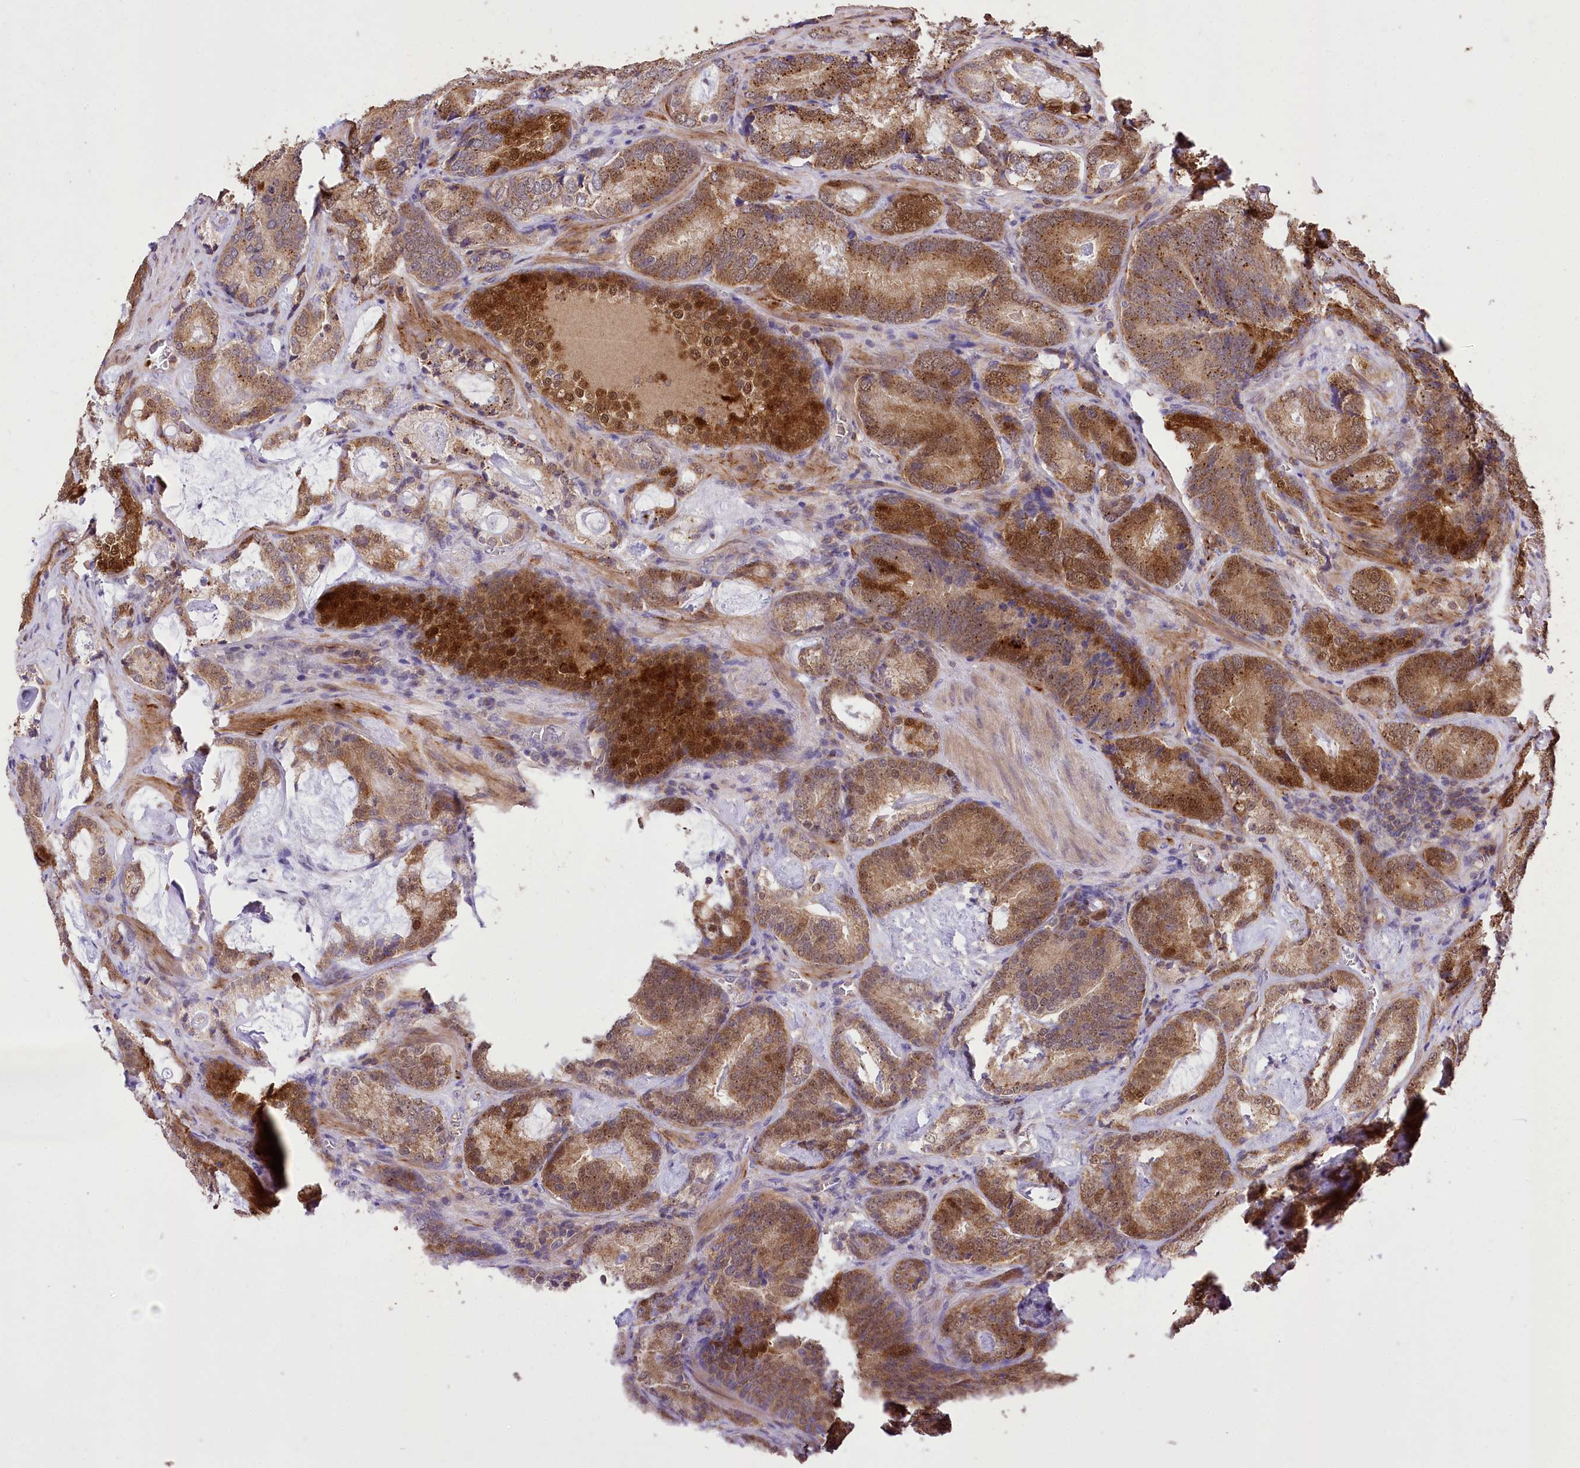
{"staining": {"intensity": "moderate", "quantity": ">75%", "location": "cytoplasmic/membranous,nuclear"}, "tissue": "prostate cancer", "cell_type": "Tumor cells", "image_type": "cancer", "snomed": [{"axis": "morphology", "description": "Adenocarcinoma, Low grade"}, {"axis": "topography", "description": "Prostate"}], "caption": "IHC photomicrograph of neoplastic tissue: human prostate low-grade adenocarcinoma stained using immunohistochemistry (IHC) displays medium levels of moderate protein expression localized specifically in the cytoplasmic/membranous and nuclear of tumor cells, appearing as a cytoplasmic/membranous and nuclear brown color.", "gene": "SERGEF", "patient": {"sex": "male", "age": 60}}